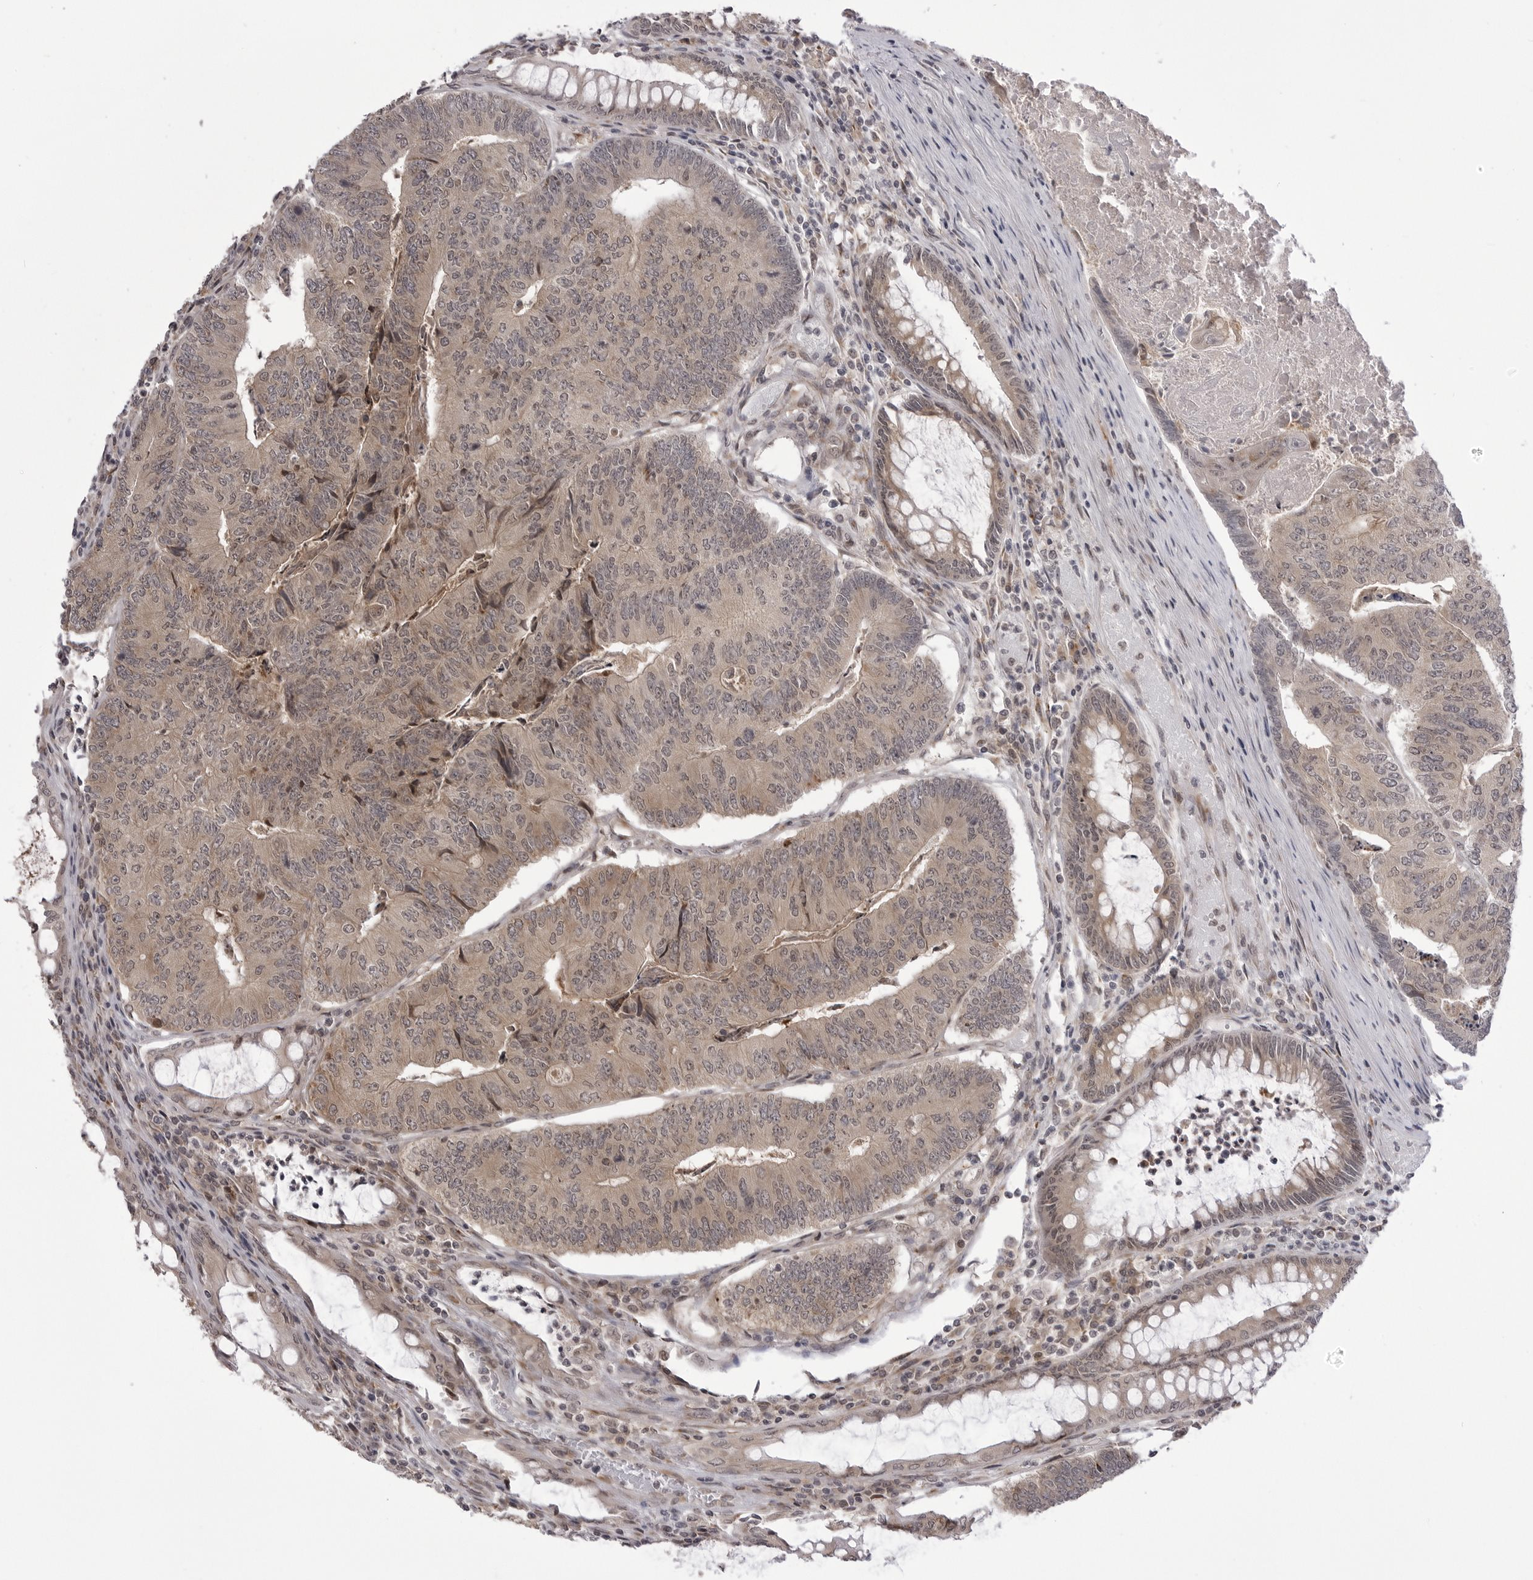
{"staining": {"intensity": "weak", "quantity": ">75%", "location": "cytoplasmic/membranous,nuclear"}, "tissue": "colorectal cancer", "cell_type": "Tumor cells", "image_type": "cancer", "snomed": [{"axis": "morphology", "description": "Adenocarcinoma, NOS"}, {"axis": "topography", "description": "Colon"}], "caption": "The immunohistochemical stain highlights weak cytoplasmic/membranous and nuclear positivity in tumor cells of colorectal adenocarcinoma tissue. The staining was performed using DAB to visualize the protein expression in brown, while the nuclei were stained in blue with hematoxylin (Magnification: 20x).", "gene": "PTK2B", "patient": {"sex": "female", "age": 67}}